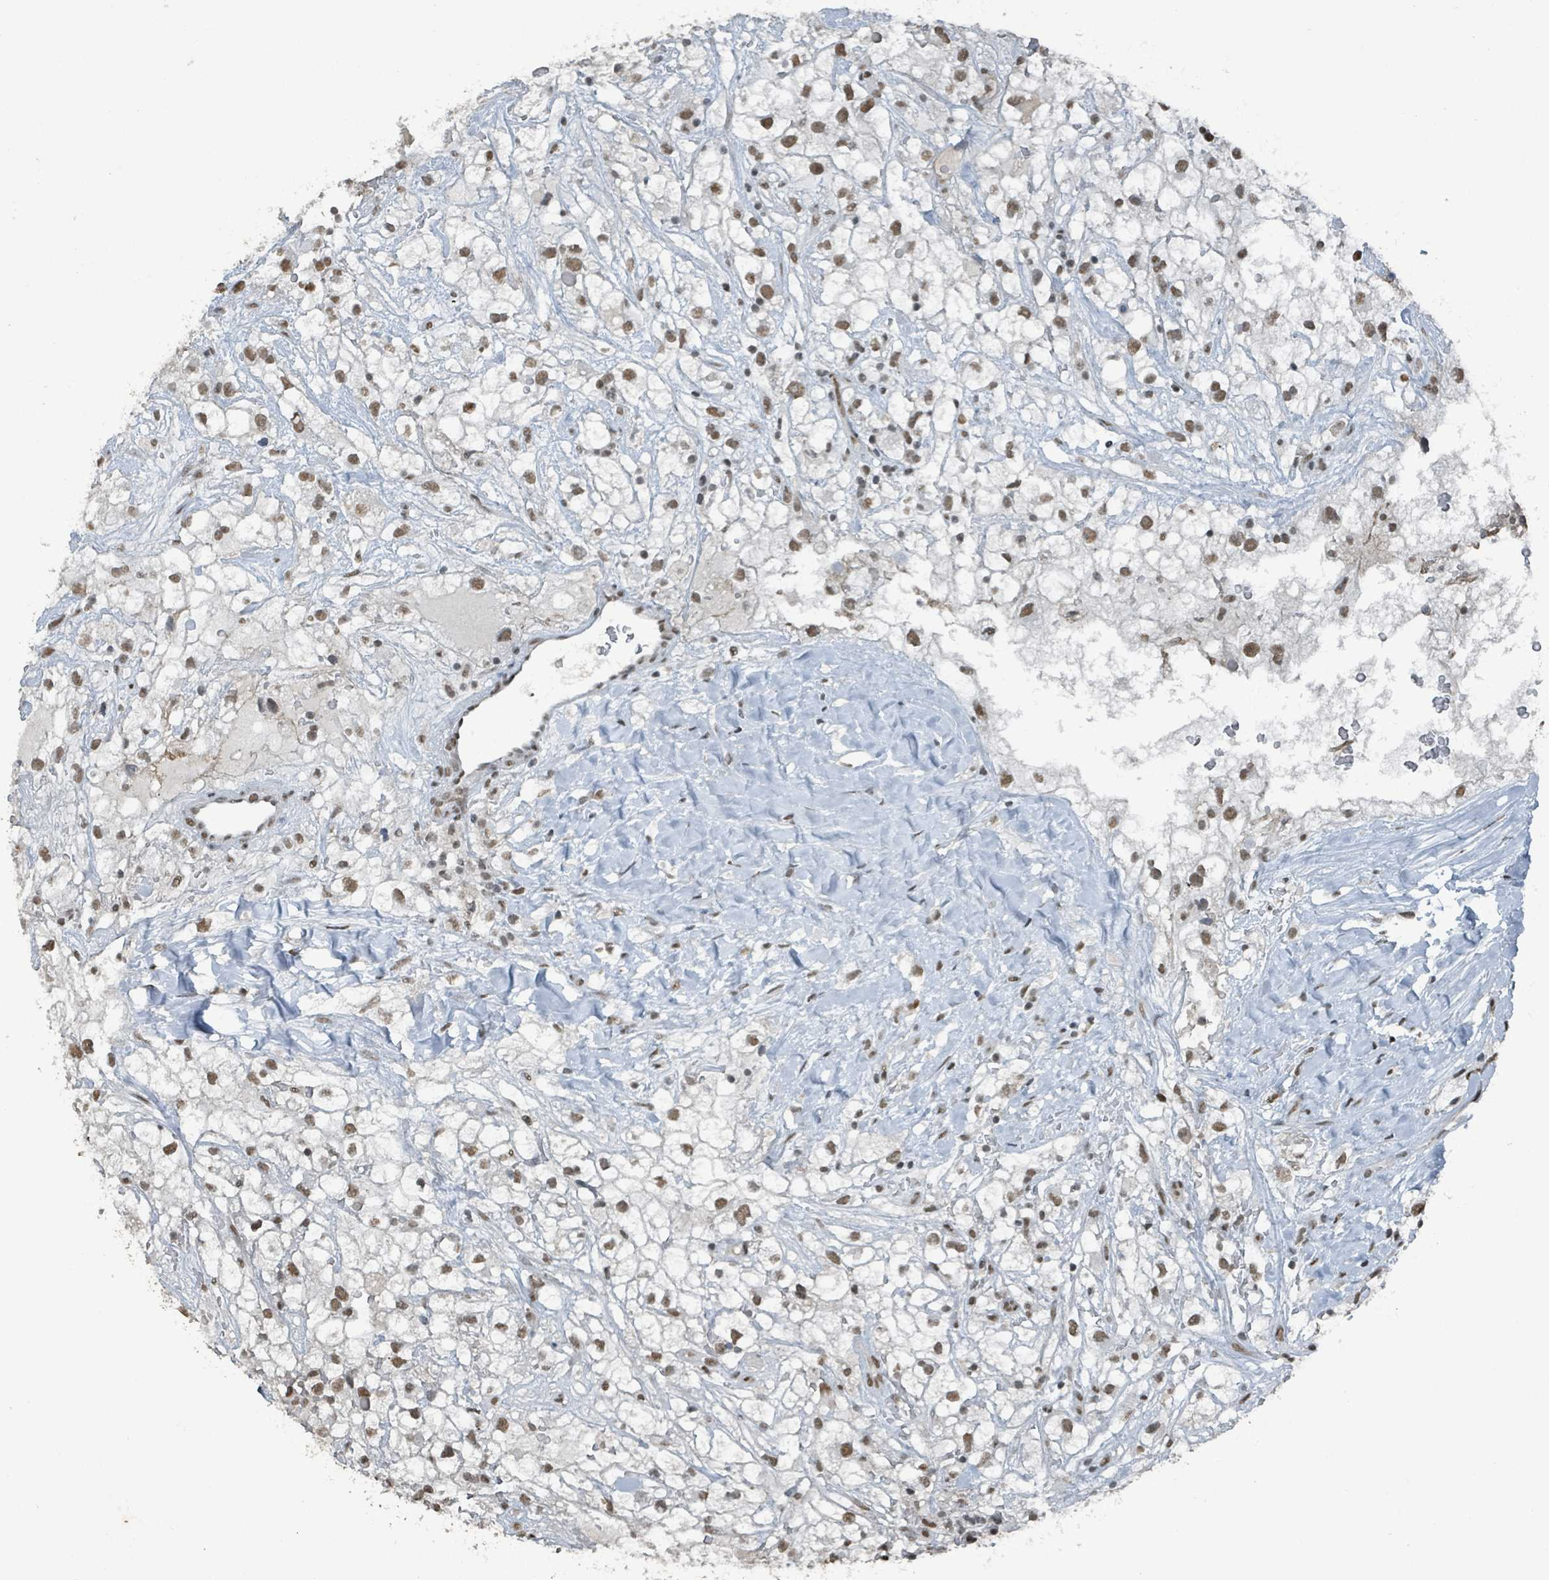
{"staining": {"intensity": "moderate", "quantity": ">75%", "location": "nuclear"}, "tissue": "renal cancer", "cell_type": "Tumor cells", "image_type": "cancer", "snomed": [{"axis": "morphology", "description": "Adenocarcinoma, NOS"}, {"axis": "topography", "description": "Kidney"}], "caption": "Immunohistochemical staining of renal adenocarcinoma demonstrates moderate nuclear protein staining in about >75% of tumor cells. Using DAB (3,3'-diaminobenzidine) (brown) and hematoxylin (blue) stains, captured at high magnification using brightfield microscopy.", "gene": "PHIP", "patient": {"sex": "male", "age": 59}}